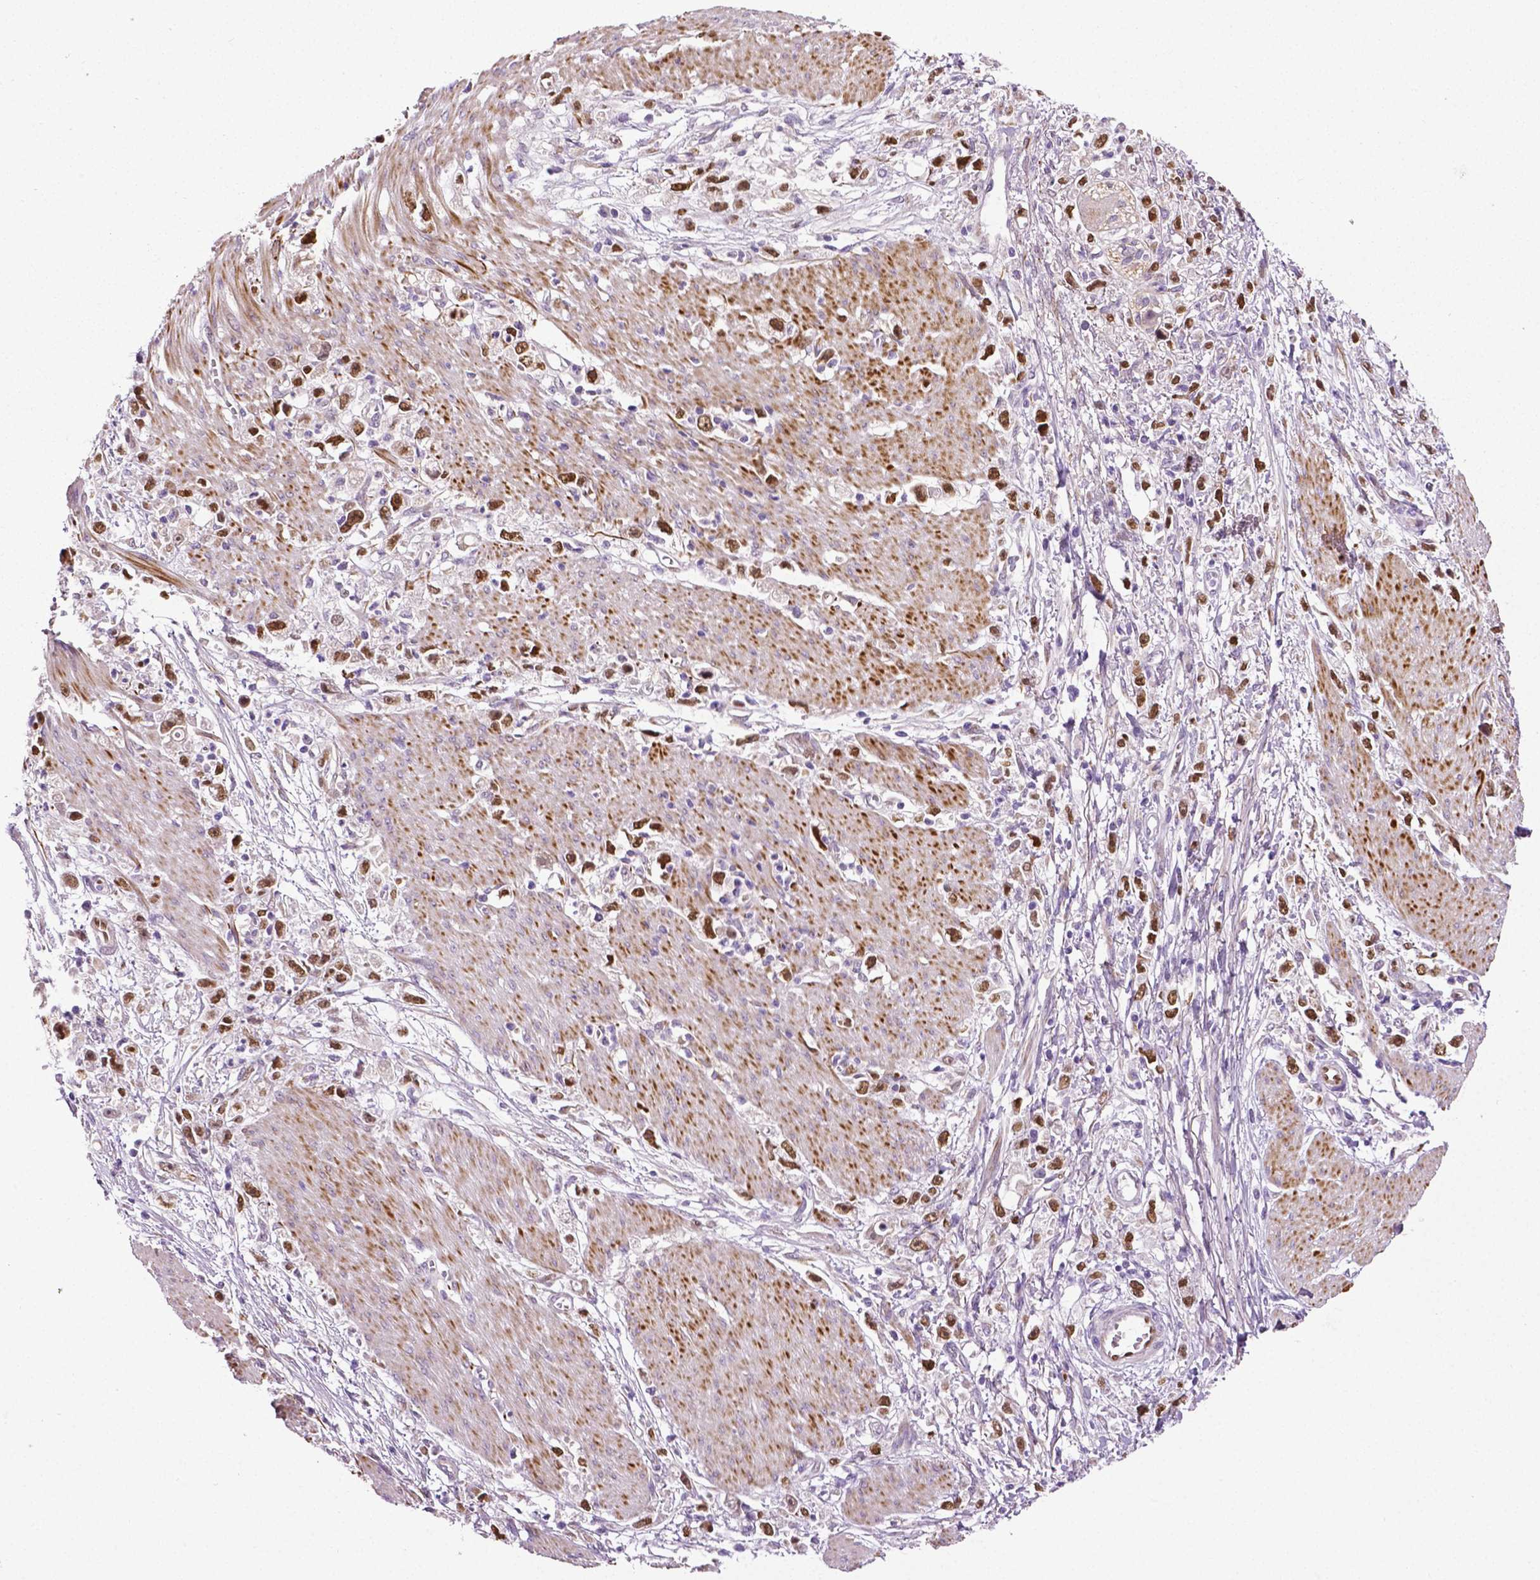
{"staining": {"intensity": "strong", "quantity": ">75%", "location": "nuclear"}, "tissue": "stomach cancer", "cell_type": "Tumor cells", "image_type": "cancer", "snomed": [{"axis": "morphology", "description": "Adenocarcinoma, NOS"}, {"axis": "topography", "description": "Stomach"}], "caption": "Immunohistochemistry (DAB (3,3'-diaminobenzidine)) staining of stomach cancer displays strong nuclear protein expression in approximately >75% of tumor cells.", "gene": "PTGER3", "patient": {"sex": "female", "age": 59}}